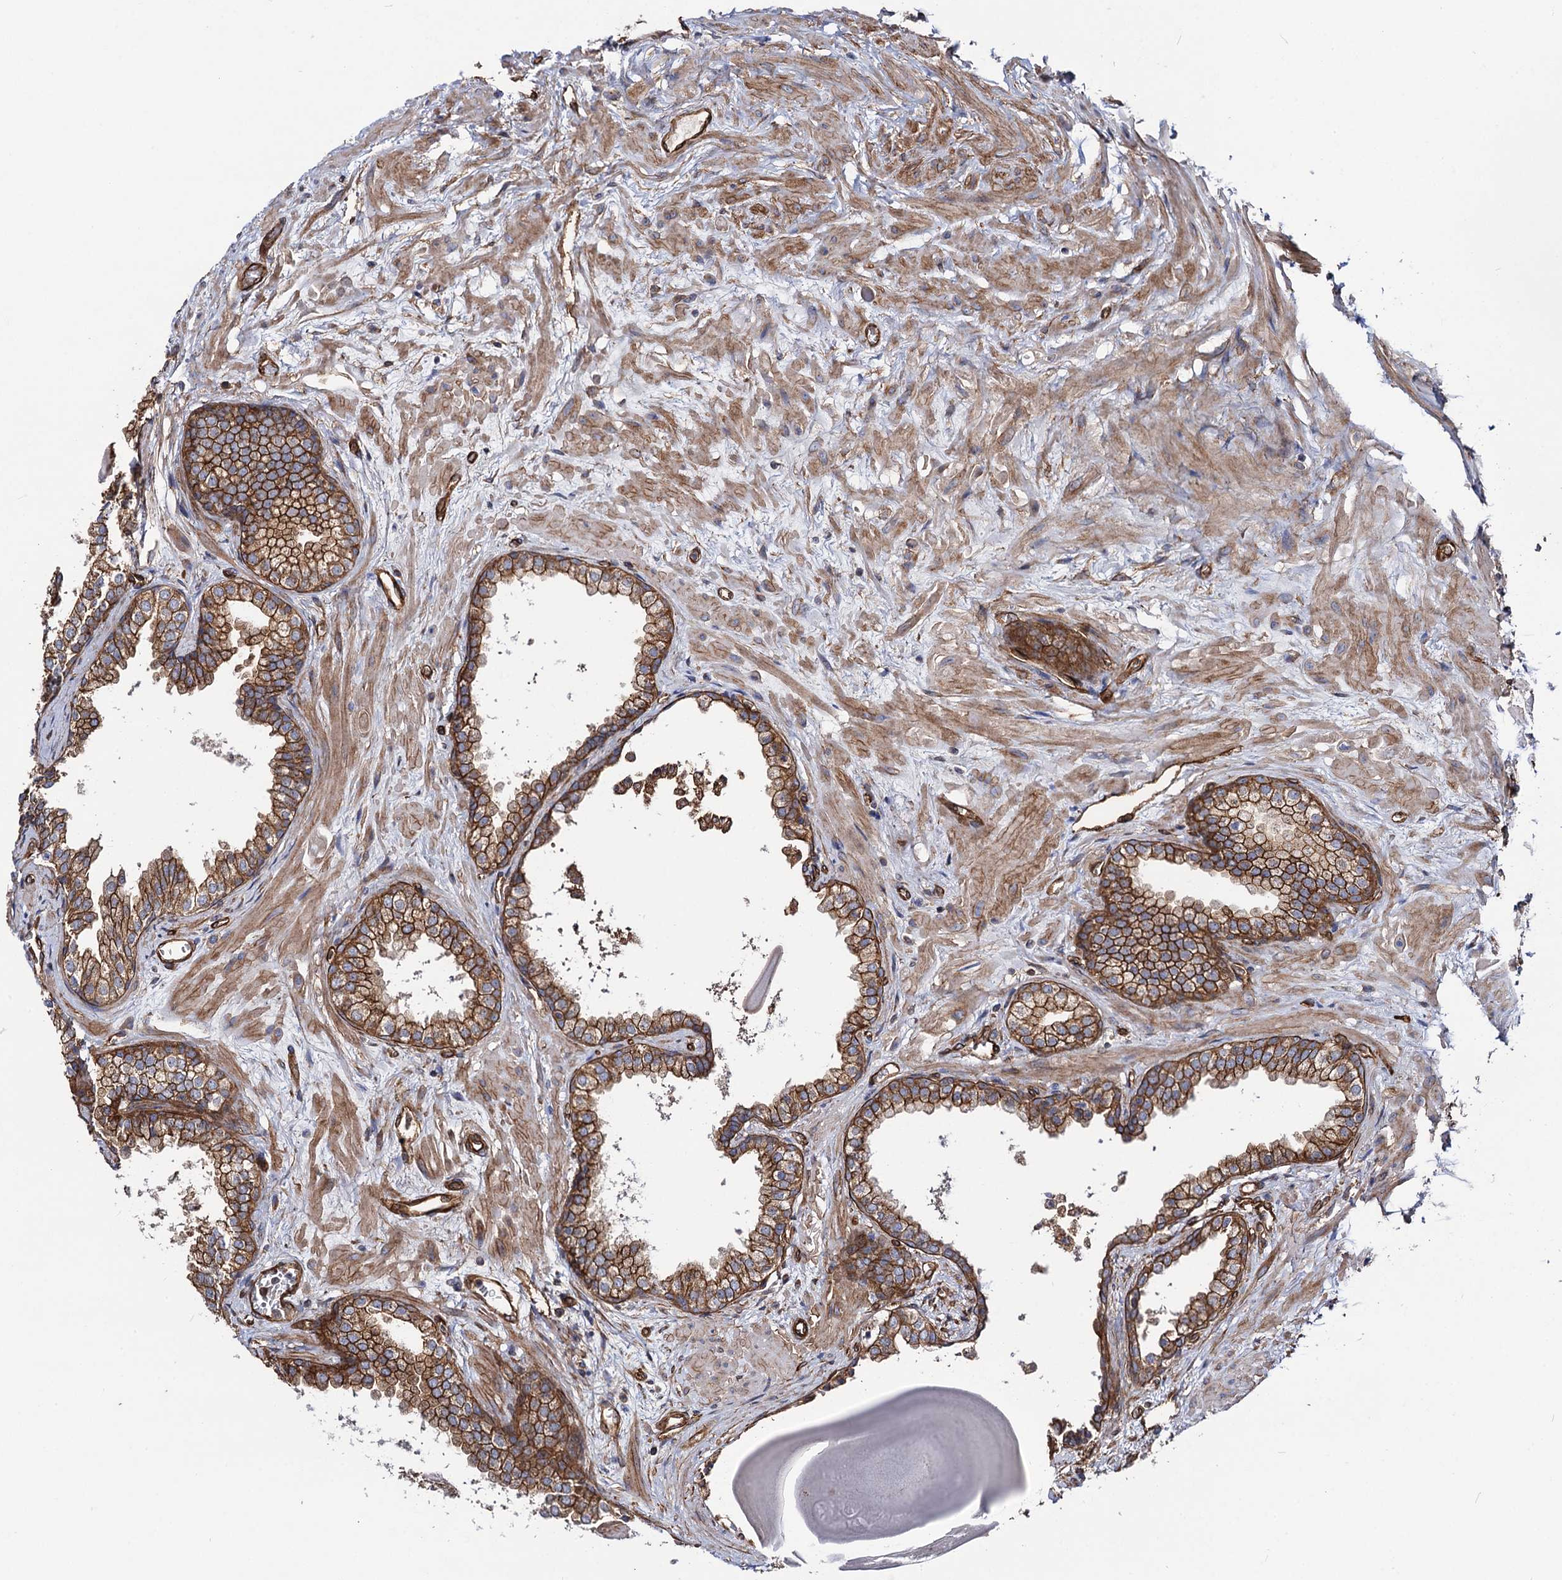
{"staining": {"intensity": "moderate", "quantity": "25%-75%", "location": "cytoplasmic/membranous"}, "tissue": "prostate", "cell_type": "Glandular cells", "image_type": "normal", "snomed": [{"axis": "morphology", "description": "Normal tissue, NOS"}, {"axis": "topography", "description": "Prostate"}], "caption": "Moderate cytoplasmic/membranous expression for a protein is present in about 25%-75% of glandular cells of unremarkable prostate using IHC.", "gene": "CIP2A", "patient": {"sex": "male", "age": 48}}